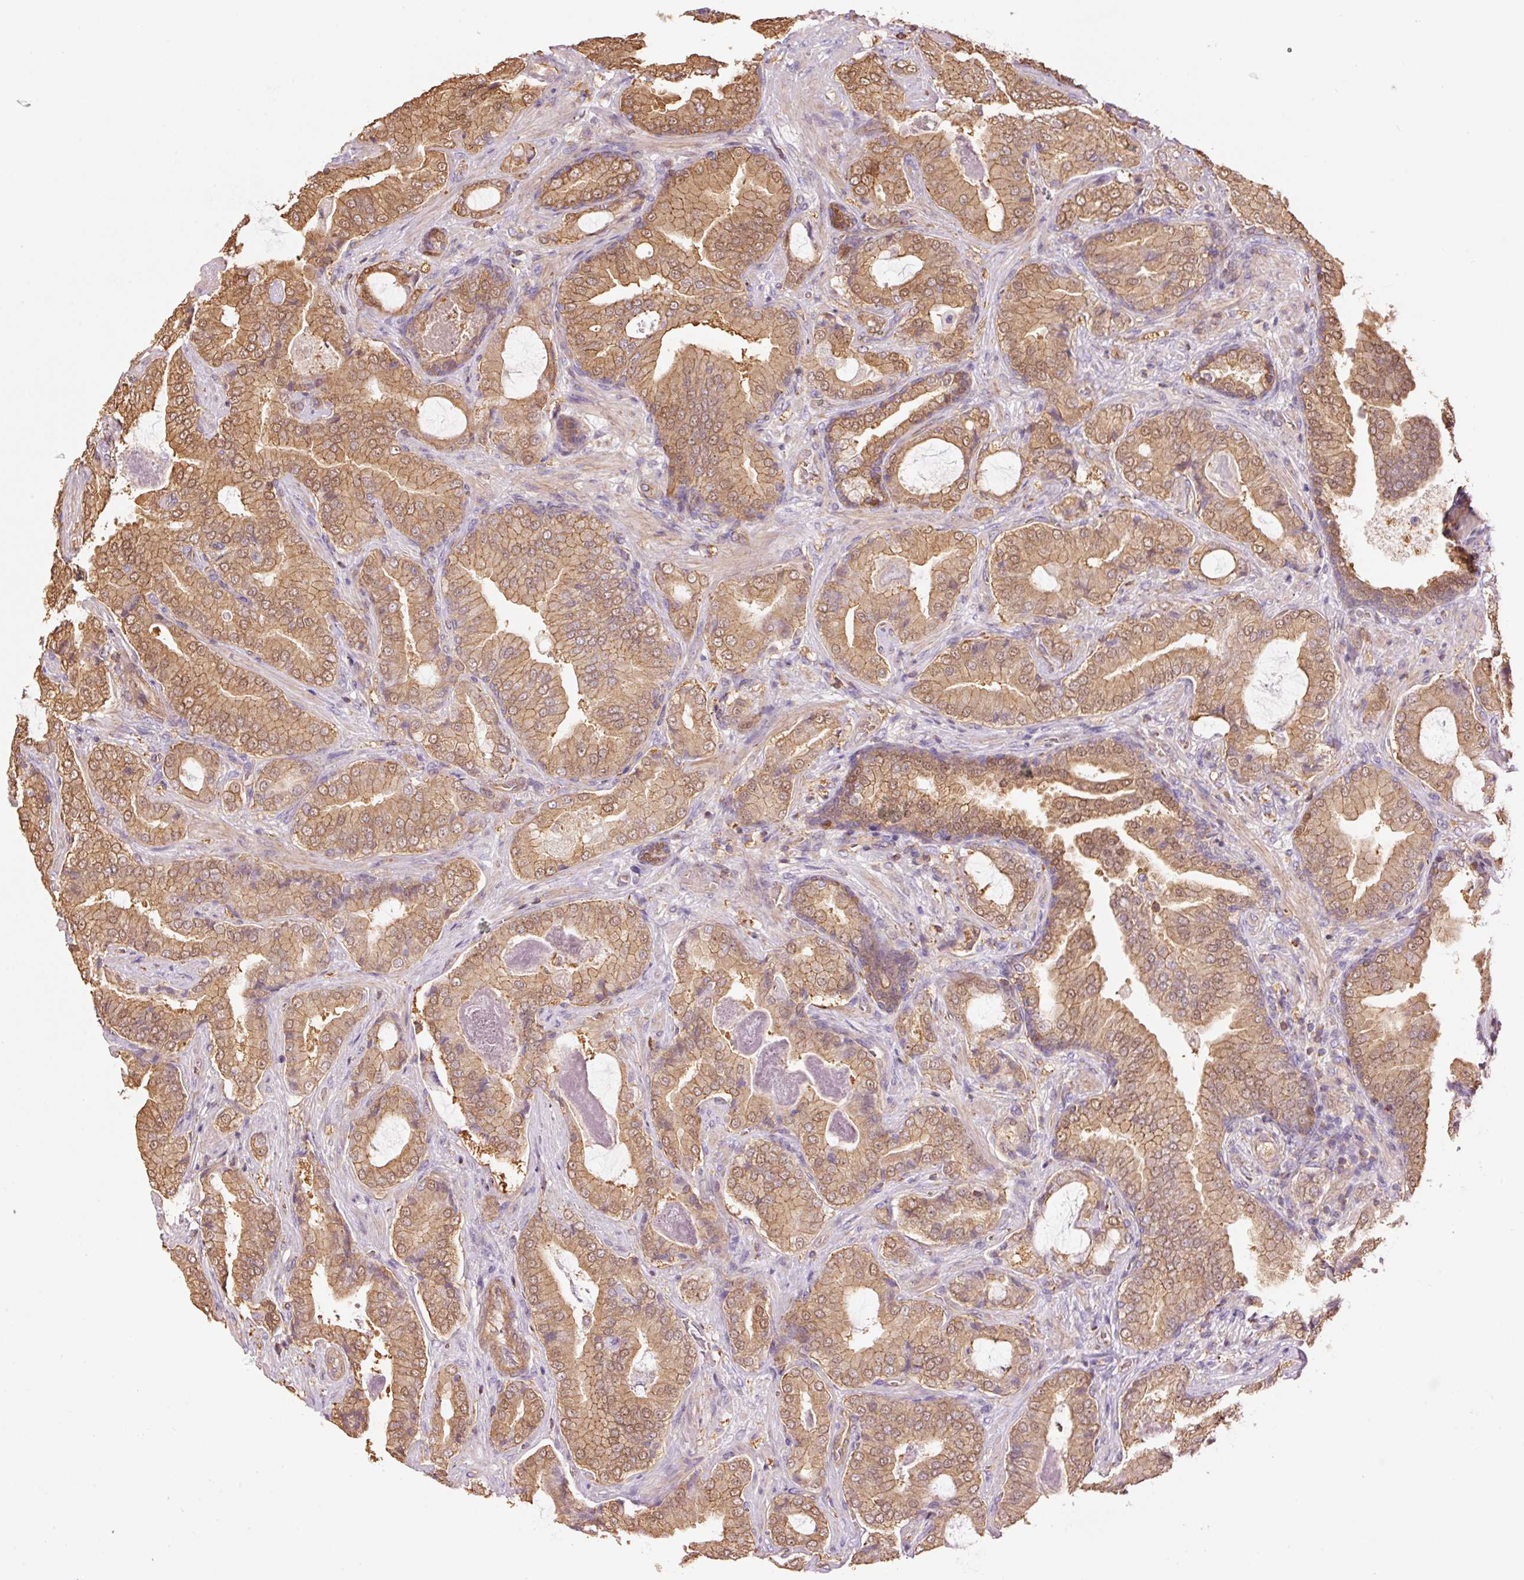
{"staining": {"intensity": "moderate", "quantity": ">75%", "location": "cytoplasmic/membranous"}, "tissue": "prostate cancer", "cell_type": "Tumor cells", "image_type": "cancer", "snomed": [{"axis": "morphology", "description": "Adenocarcinoma, High grade"}, {"axis": "topography", "description": "Prostate"}], "caption": "Prostate high-grade adenocarcinoma stained with a protein marker reveals moderate staining in tumor cells.", "gene": "PPP1R1B", "patient": {"sex": "male", "age": 68}}